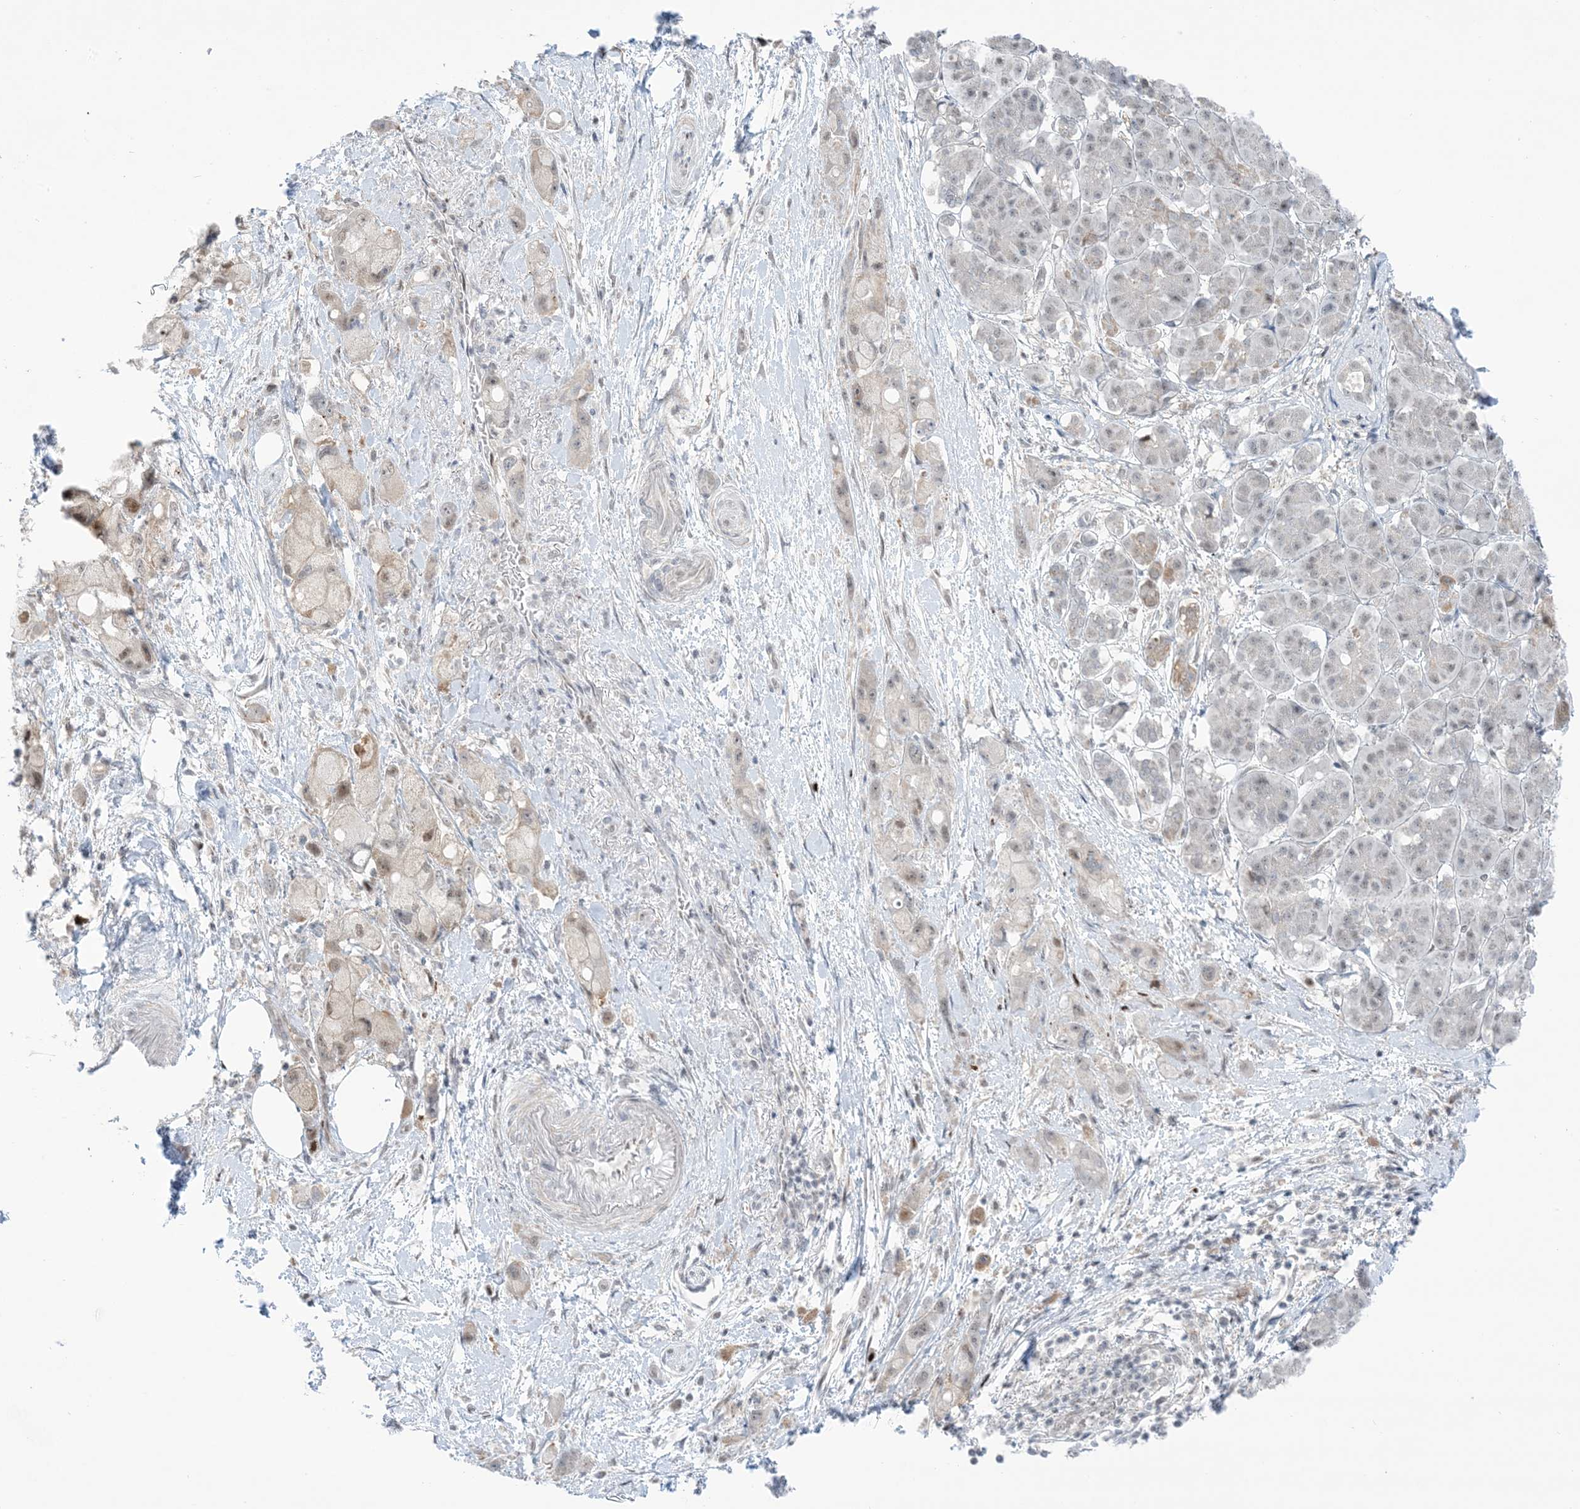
{"staining": {"intensity": "weak", "quantity": "<25%", "location": "nuclear"}, "tissue": "pancreatic cancer", "cell_type": "Tumor cells", "image_type": "cancer", "snomed": [{"axis": "morphology", "description": "Normal tissue, NOS"}, {"axis": "morphology", "description": "Adenocarcinoma, NOS"}, {"axis": "topography", "description": "Pancreas"}], "caption": "Immunohistochemical staining of pancreatic cancer reveals no significant staining in tumor cells.", "gene": "TFPT", "patient": {"sex": "female", "age": 68}}